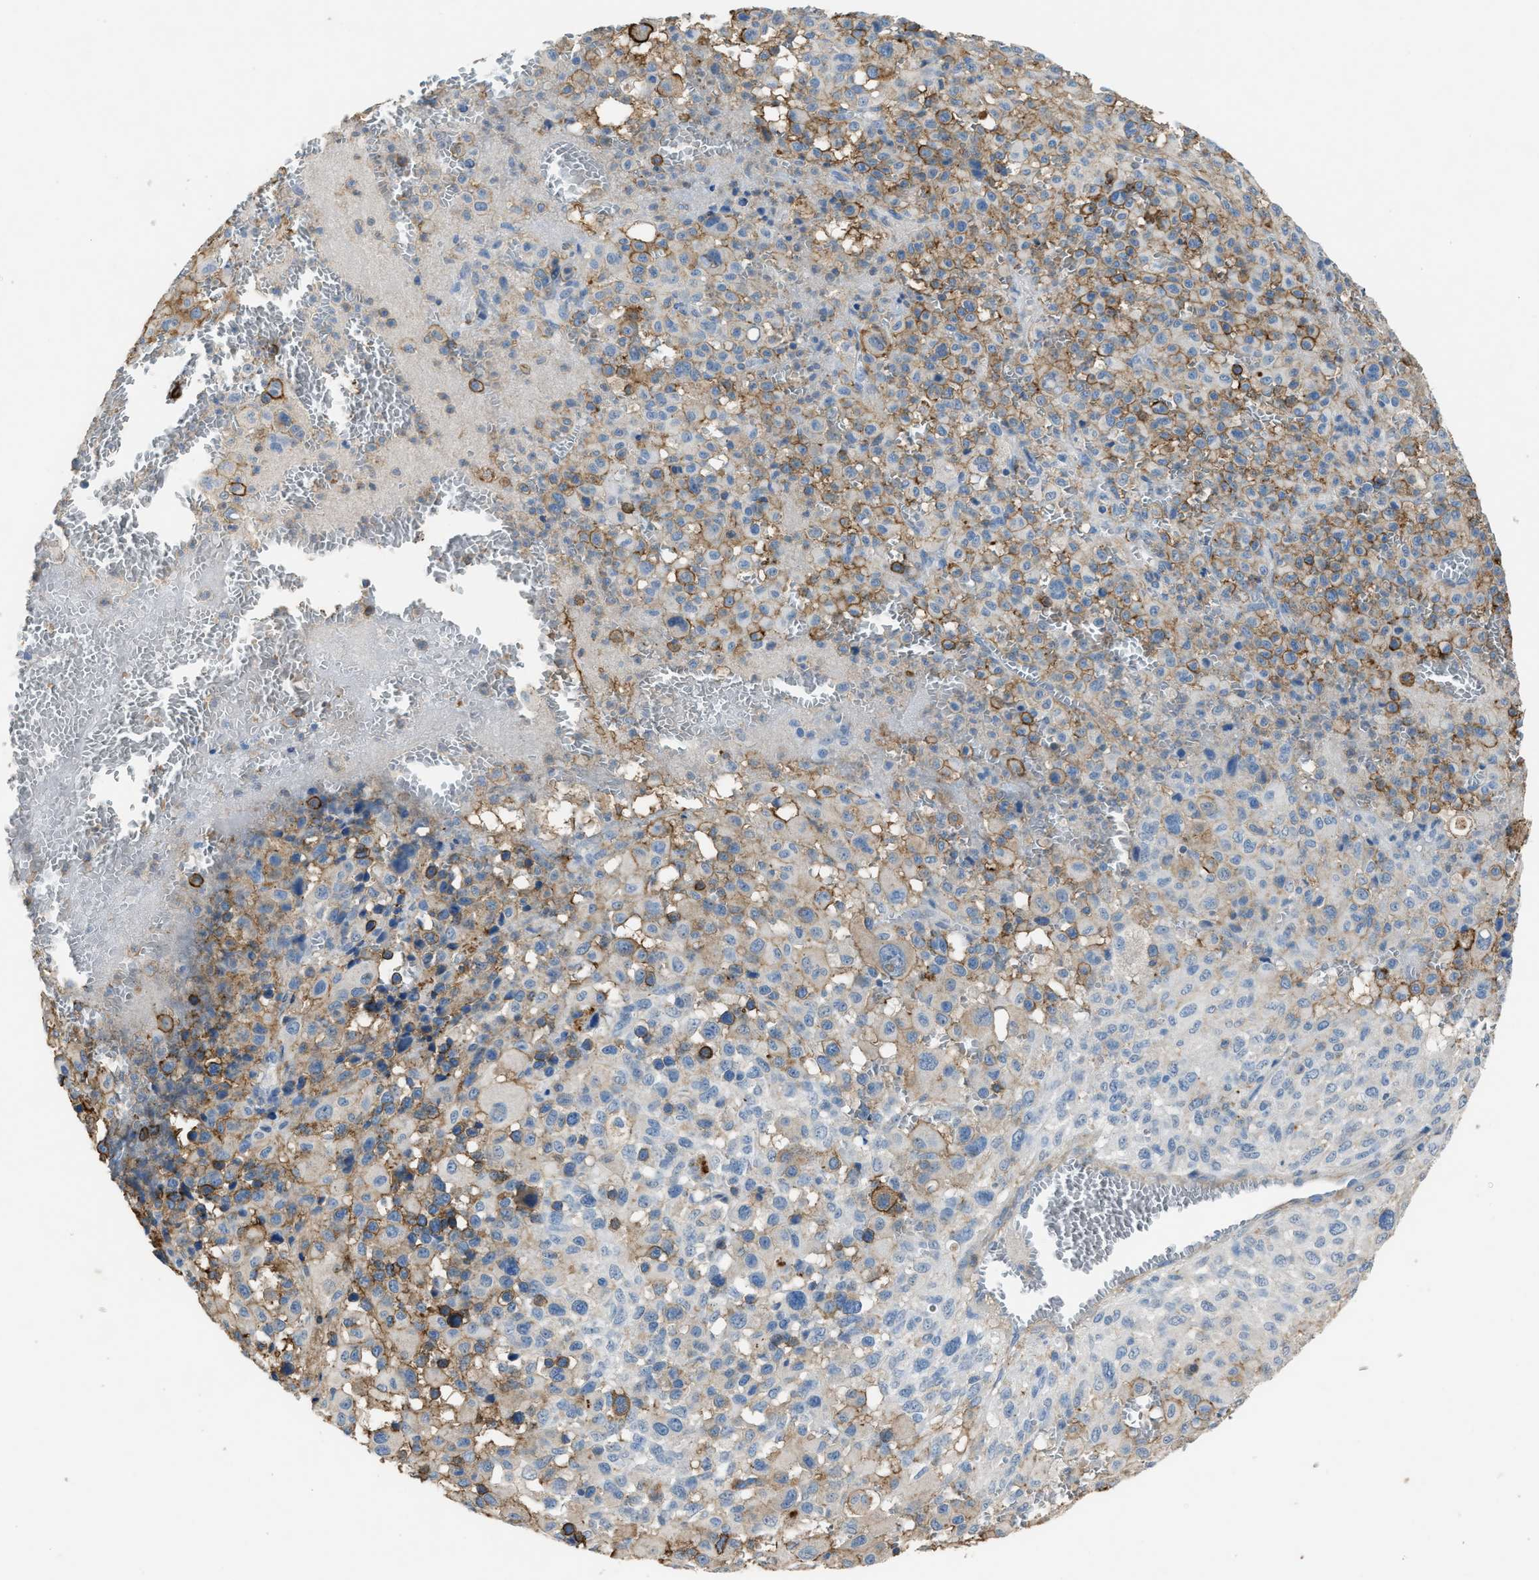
{"staining": {"intensity": "moderate", "quantity": ">75%", "location": "cytoplasmic/membranous"}, "tissue": "melanoma", "cell_type": "Tumor cells", "image_type": "cancer", "snomed": [{"axis": "morphology", "description": "Malignant melanoma, Metastatic site"}, {"axis": "topography", "description": "Skin"}], "caption": "Melanoma stained for a protein exhibits moderate cytoplasmic/membranous positivity in tumor cells.", "gene": "OR51E1", "patient": {"sex": "female", "age": 74}}